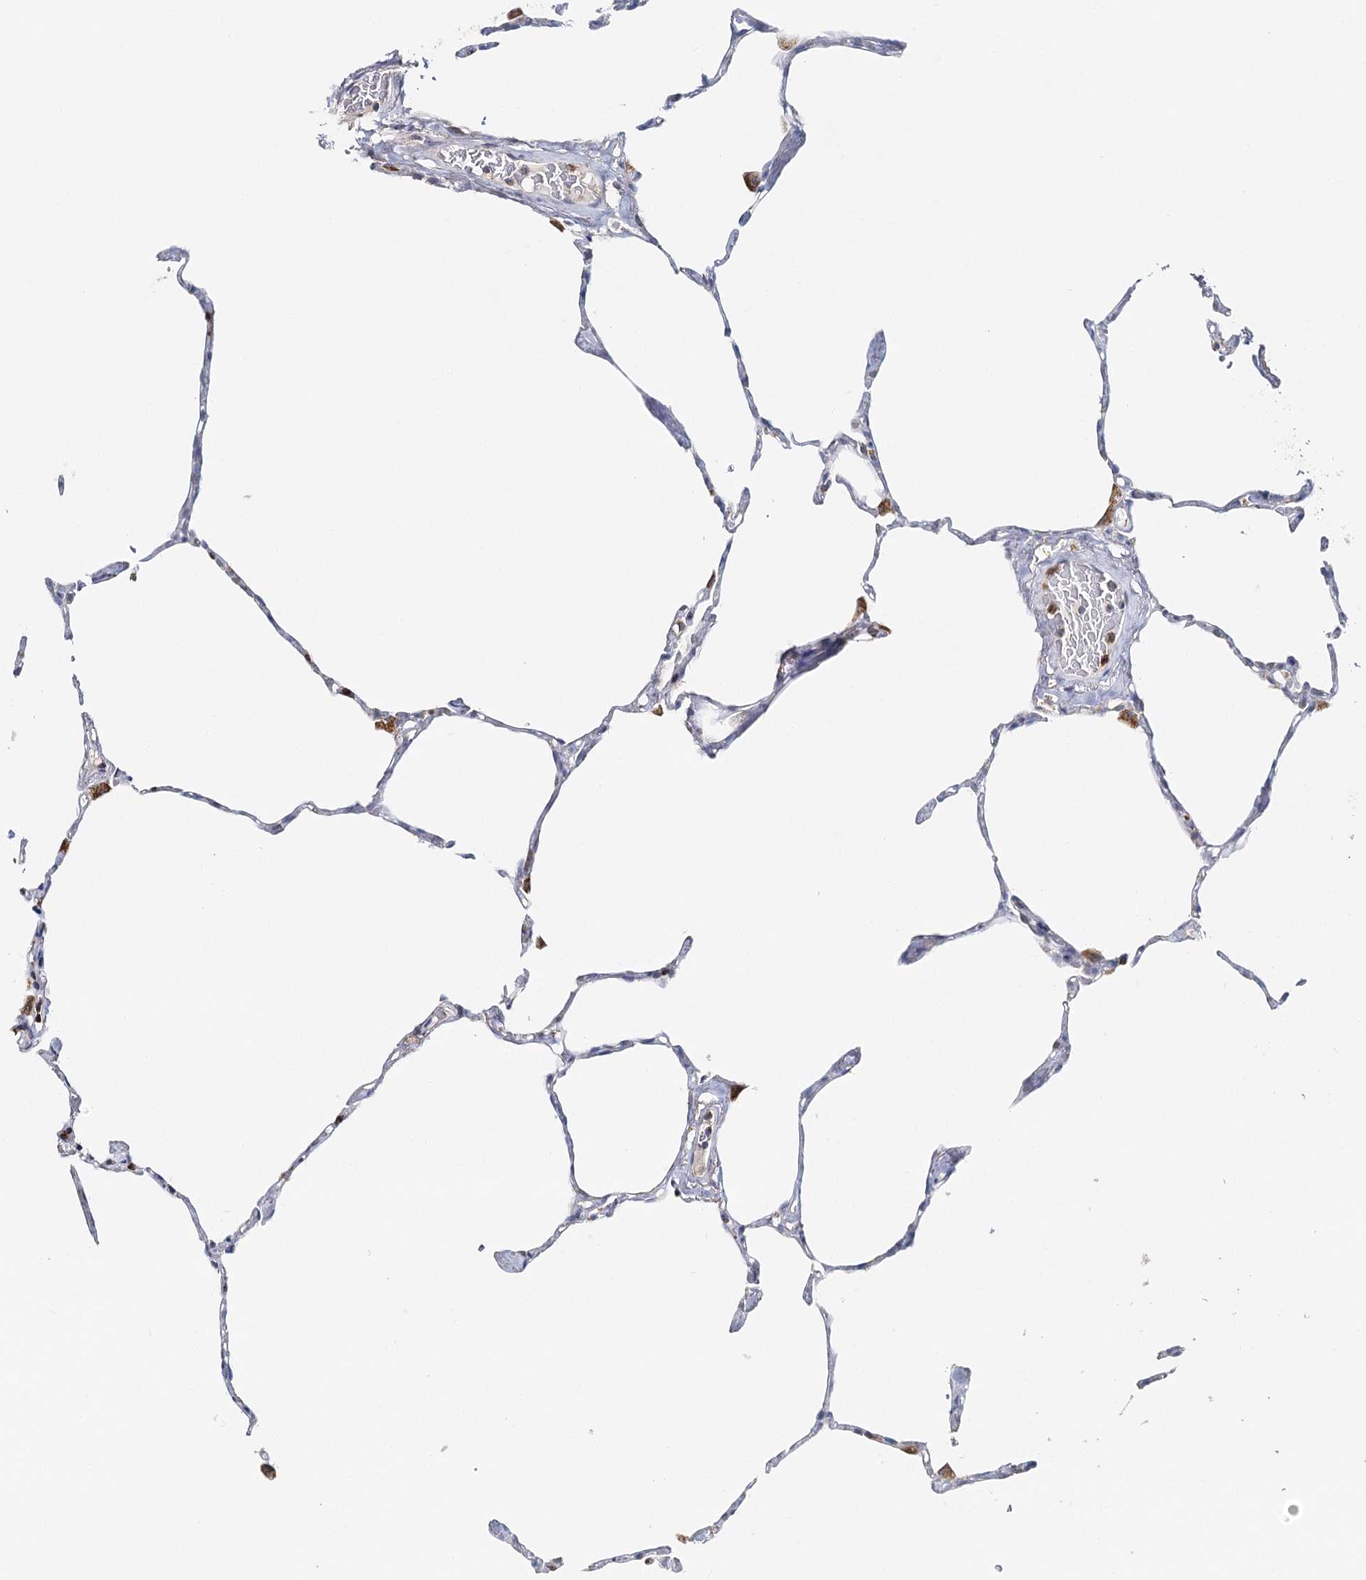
{"staining": {"intensity": "moderate", "quantity": "<25%", "location": "cytoplasmic/membranous"}, "tissue": "lung", "cell_type": "Alveolar cells", "image_type": "normal", "snomed": [{"axis": "morphology", "description": "Normal tissue, NOS"}, {"axis": "topography", "description": "Lung"}], "caption": "A histopathology image showing moderate cytoplasmic/membranous positivity in approximately <25% of alveolar cells in unremarkable lung, as visualized by brown immunohistochemical staining.", "gene": "MMP25", "patient": {"sex": "male", "age": 65}}